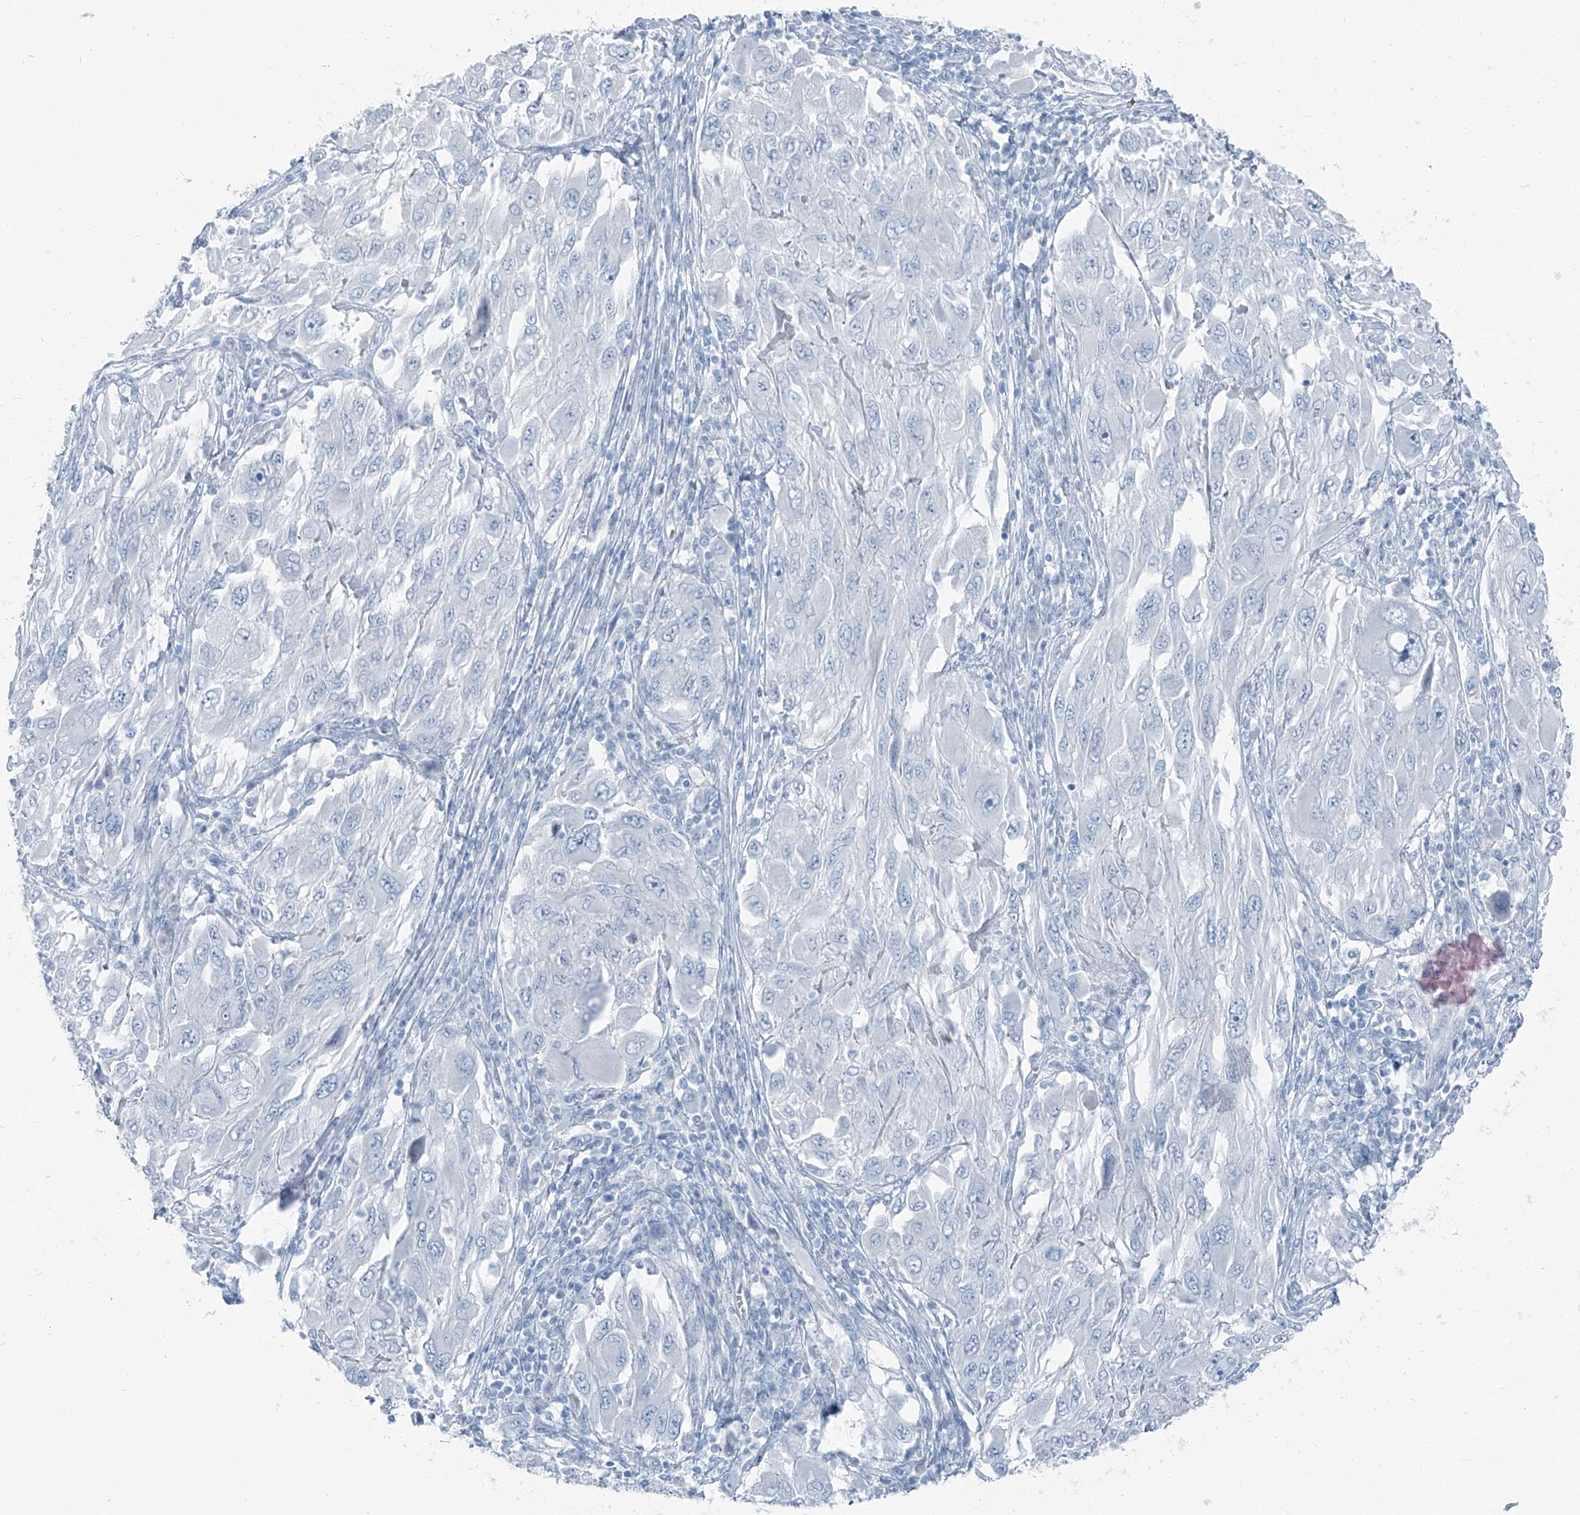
{"staining": {"intensity": "negative", "quantity": "none", "location": "none"}, "tissue": "melanoma", "cell_type": "Tumor cells", "image_type": "cancer", "snomed": [{"axis": "morphology", "description": "Malignant melanoma, NOS"}, {"axis": "topography", "description": "Skin"}], "caption": "Immunohistochemical staining of human malignant melanoma reveals no significant expression in tumor cells.", "gene": "RGN", "patient": {"sex": "female", "age": 91}}